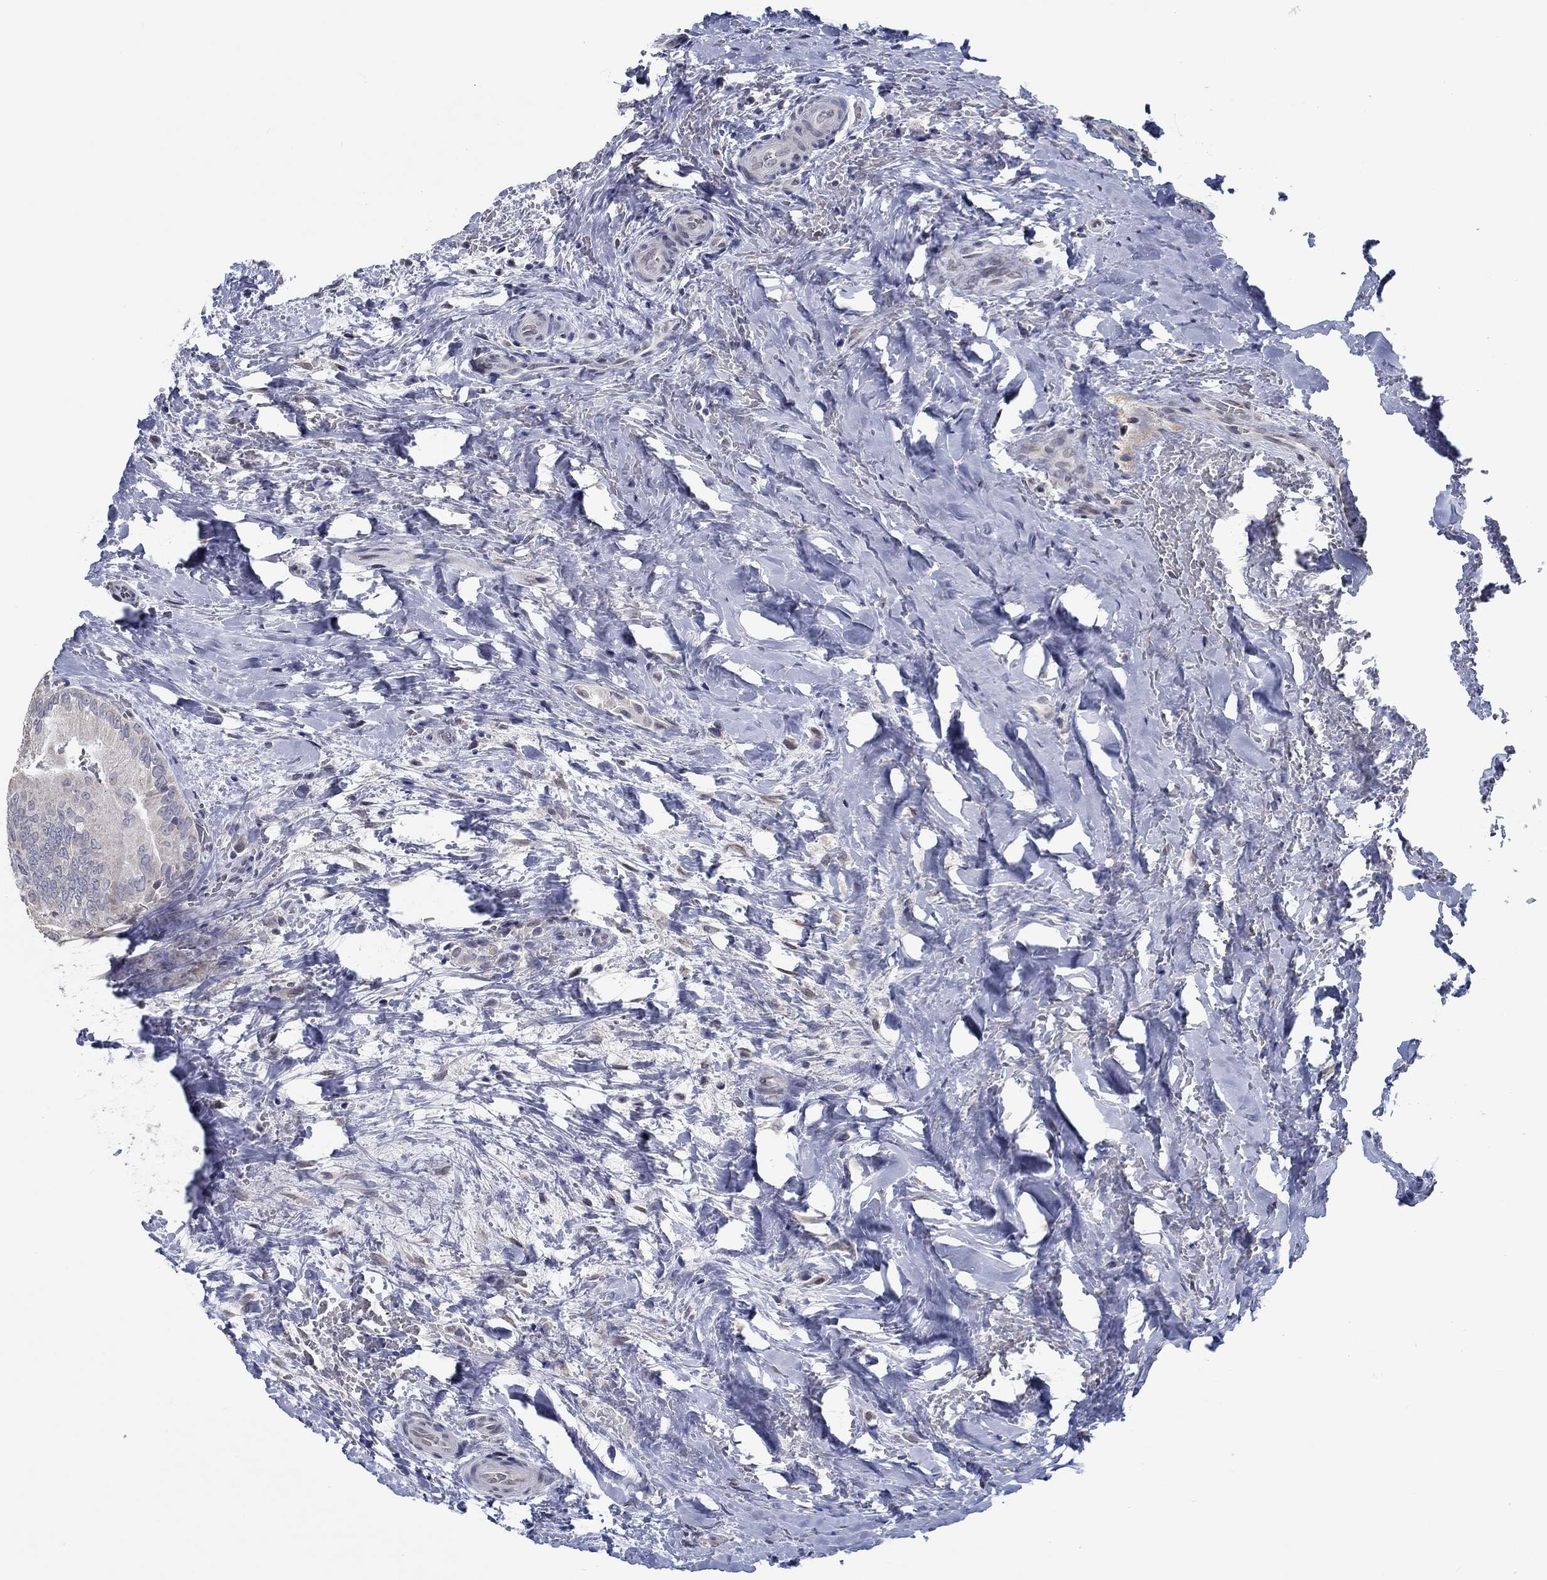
{"staining": {"intensity": "negative", "quantity": "none", "location": "none"}, "tissue": "thyroid cancer", "cell_type": "Tumor cells", "image_type": "cancer", "snomed": [{"axis": "morphology", "description": "Papillary adenocarcinoma, NOS"}, {"axis": "topography", "description": "Thyroid gland"}], "caption": "IHC of thyroid papillary adenocarcinoma demonstrates no positivity in tumor cells.", "gene": "NUP155", "patient": {"sex": "male", "age": 61}}